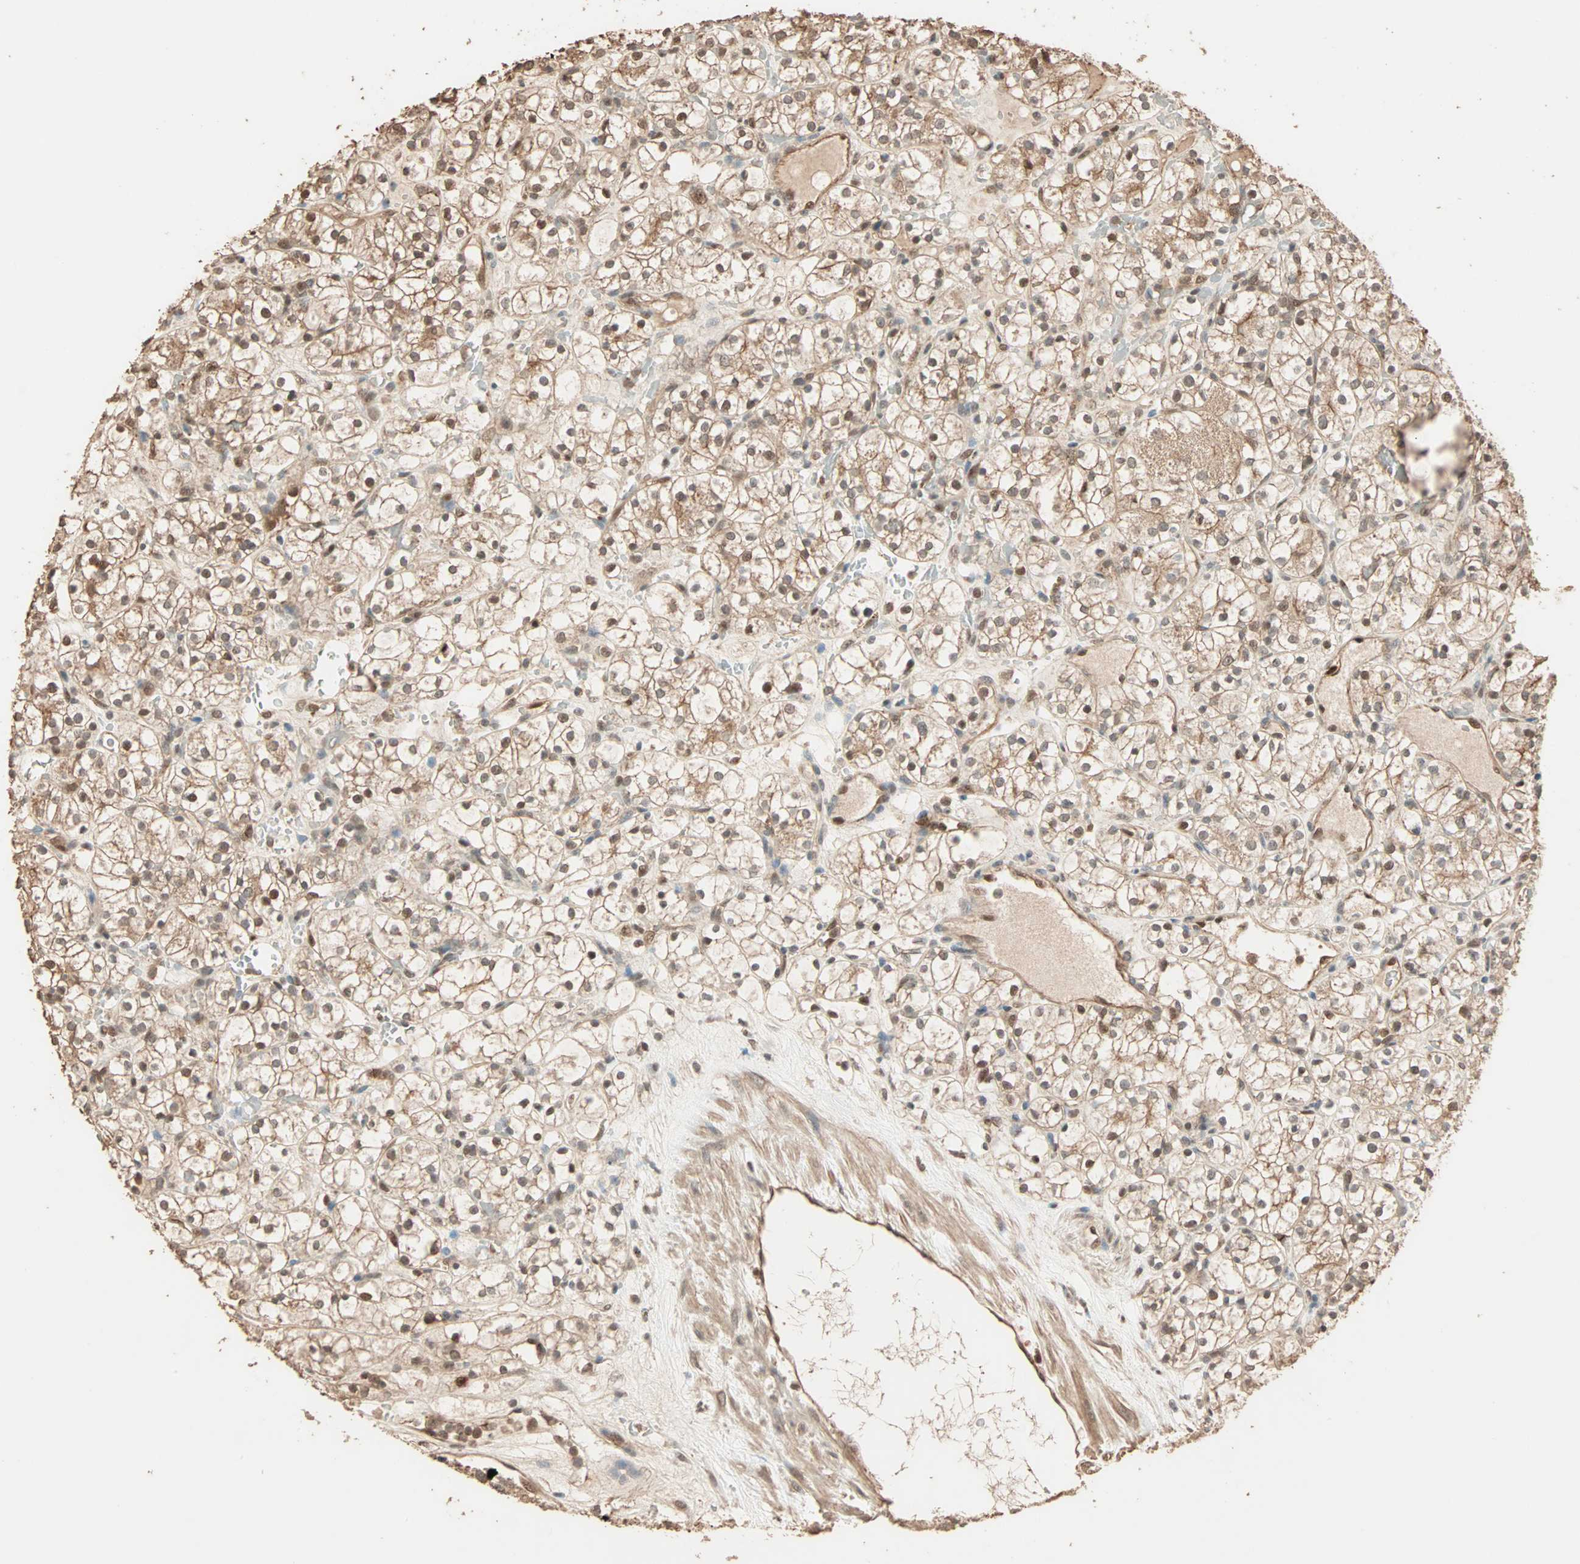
{"staining": {"intensity": "moderate", "quantity": ">75%", "location": "cytoplasmic/membranous,nuclear"}, "tissue": "renal cancer", "cell_type": "Tumor cells", "image_type": "cancer", "snomed": [{"axis": "morphology", "description": "Adenocarcinoma, NOS"}, {"axis": "topography", "description": "Kidney"}], "caption": "Renal adenocarcinoma was stained to show a protein in brown. There is medium levels of moderate cytoplasmic/membranous and nuclear expression in about >75% of tumor cells. (Brightfield microscopy of DAB IHC at high magnification).", "gene": "ZBTB33", "patient": {"sex": "female", "age": 60}}